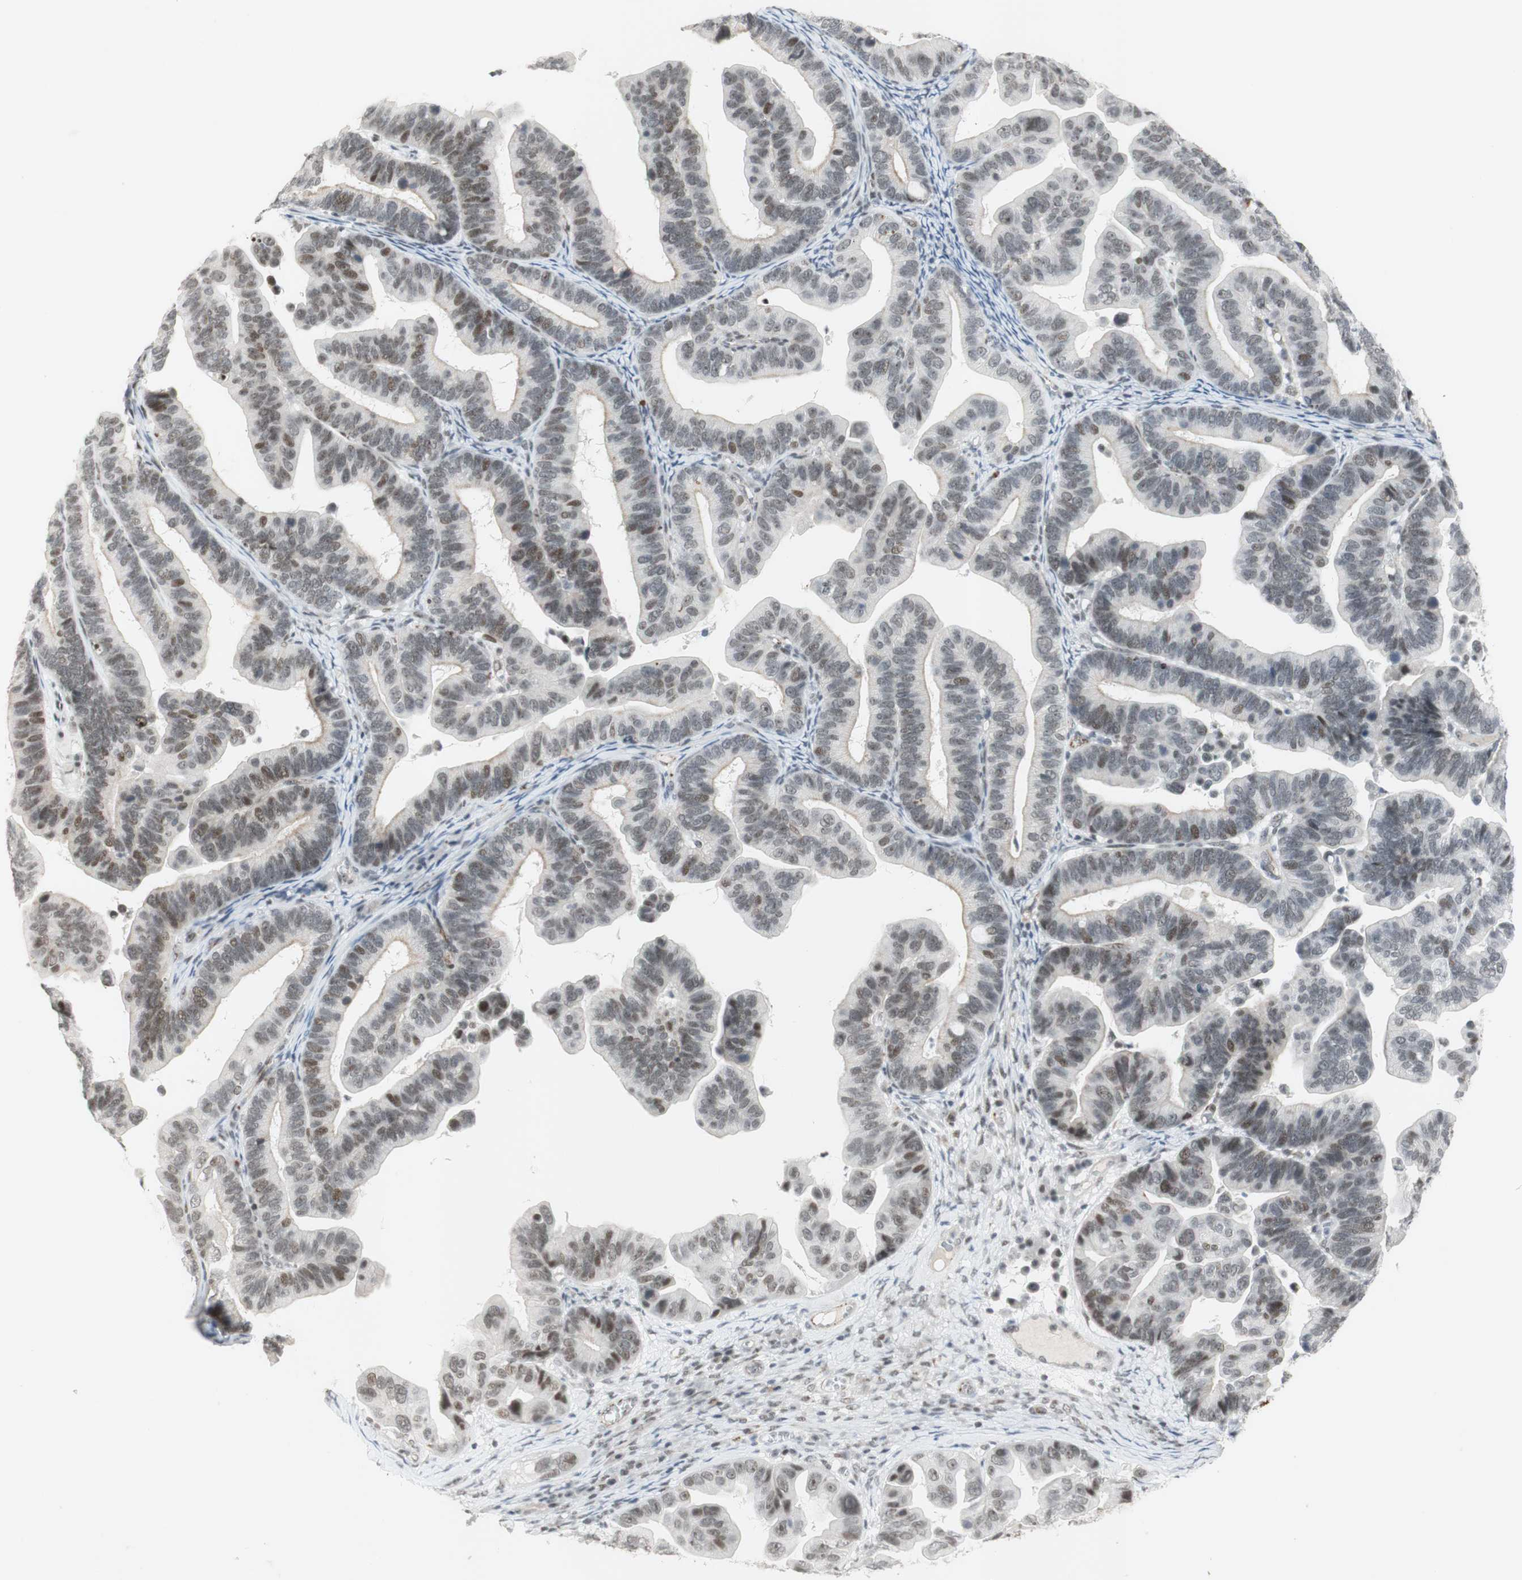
{"staining": {"intensity": "moderate", "quantity": ">75%", "location": "nuclear"}, "tissue": "ovarian cancer", "cell_type": "Tumor cells", "image_type": "cancer", "snomed": [{"axis": "morphology", "description": "Cystadenocarcinoma, serous, NOS"}, {"axis": "topography", "description": "Ovary"}], "caption": "This is an image of immunohistochemistry staining of ovarian cancer (serous cystadenocarcinoma), which shows moderate expression in the nuclear of tumor cells.", "gene": "IRF1", "patient": {"sex": "female", "age": 56}}